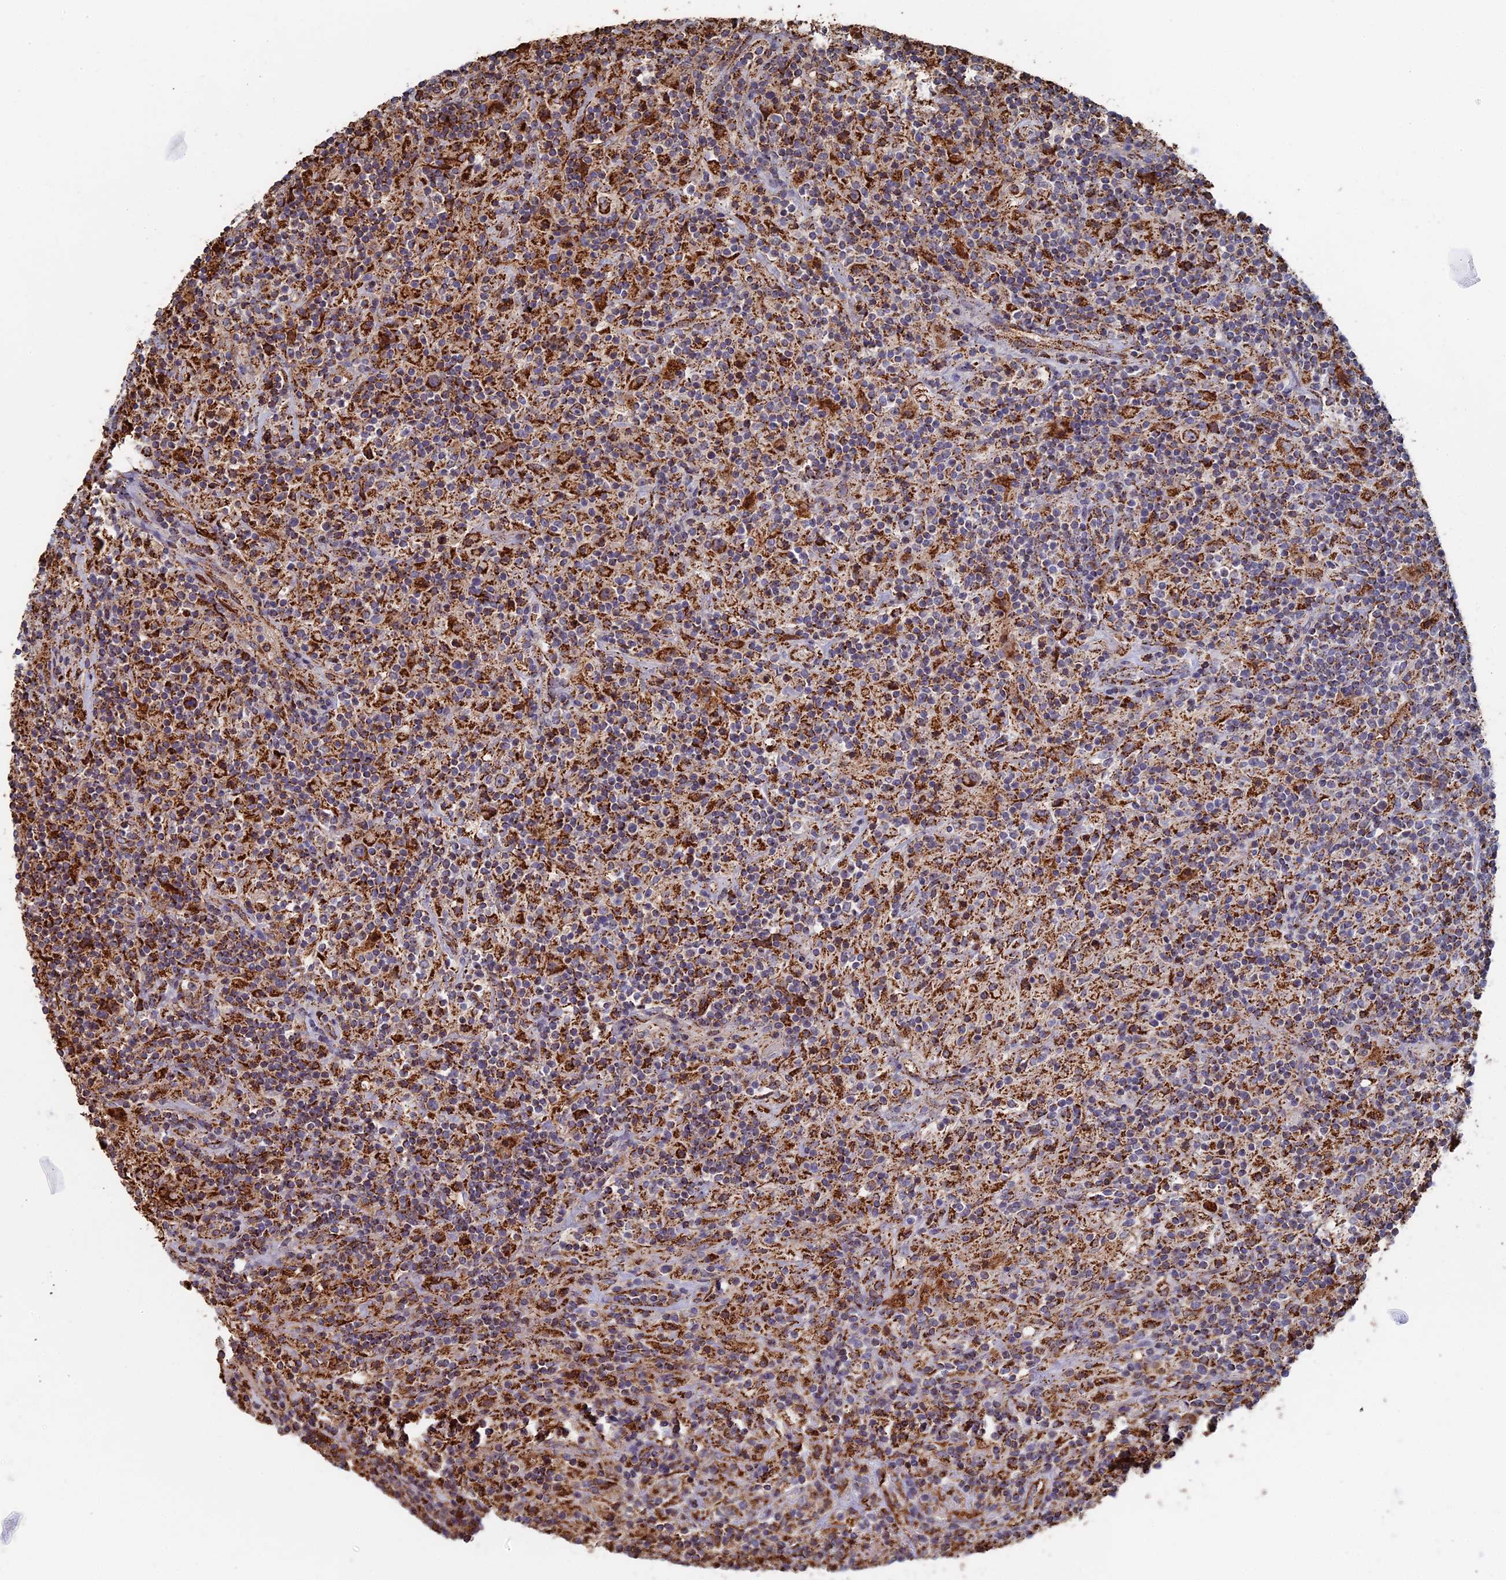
{"staining": {"intensity": "strong", "quantity": "<25%", "location": "cytoplasmic/membranous"}, "tissue": "lymphoma", "cell_type": "Tumor cells", "image_type": "cancer", "snomed": [{"axis": "morphology", "description": "Hodgkin's disease, NOS"}, {"axis": "topography", "description": "Lymph node"}], "caption": "There is medium levels of strong cytoplasmic/membranous staining in tumor cells of Hodgkin's disease, as demonstrated by immunohistochemical staining (brown color).", "gene": "SEC24D", "patient": {"sex": "male", "age": 70}}